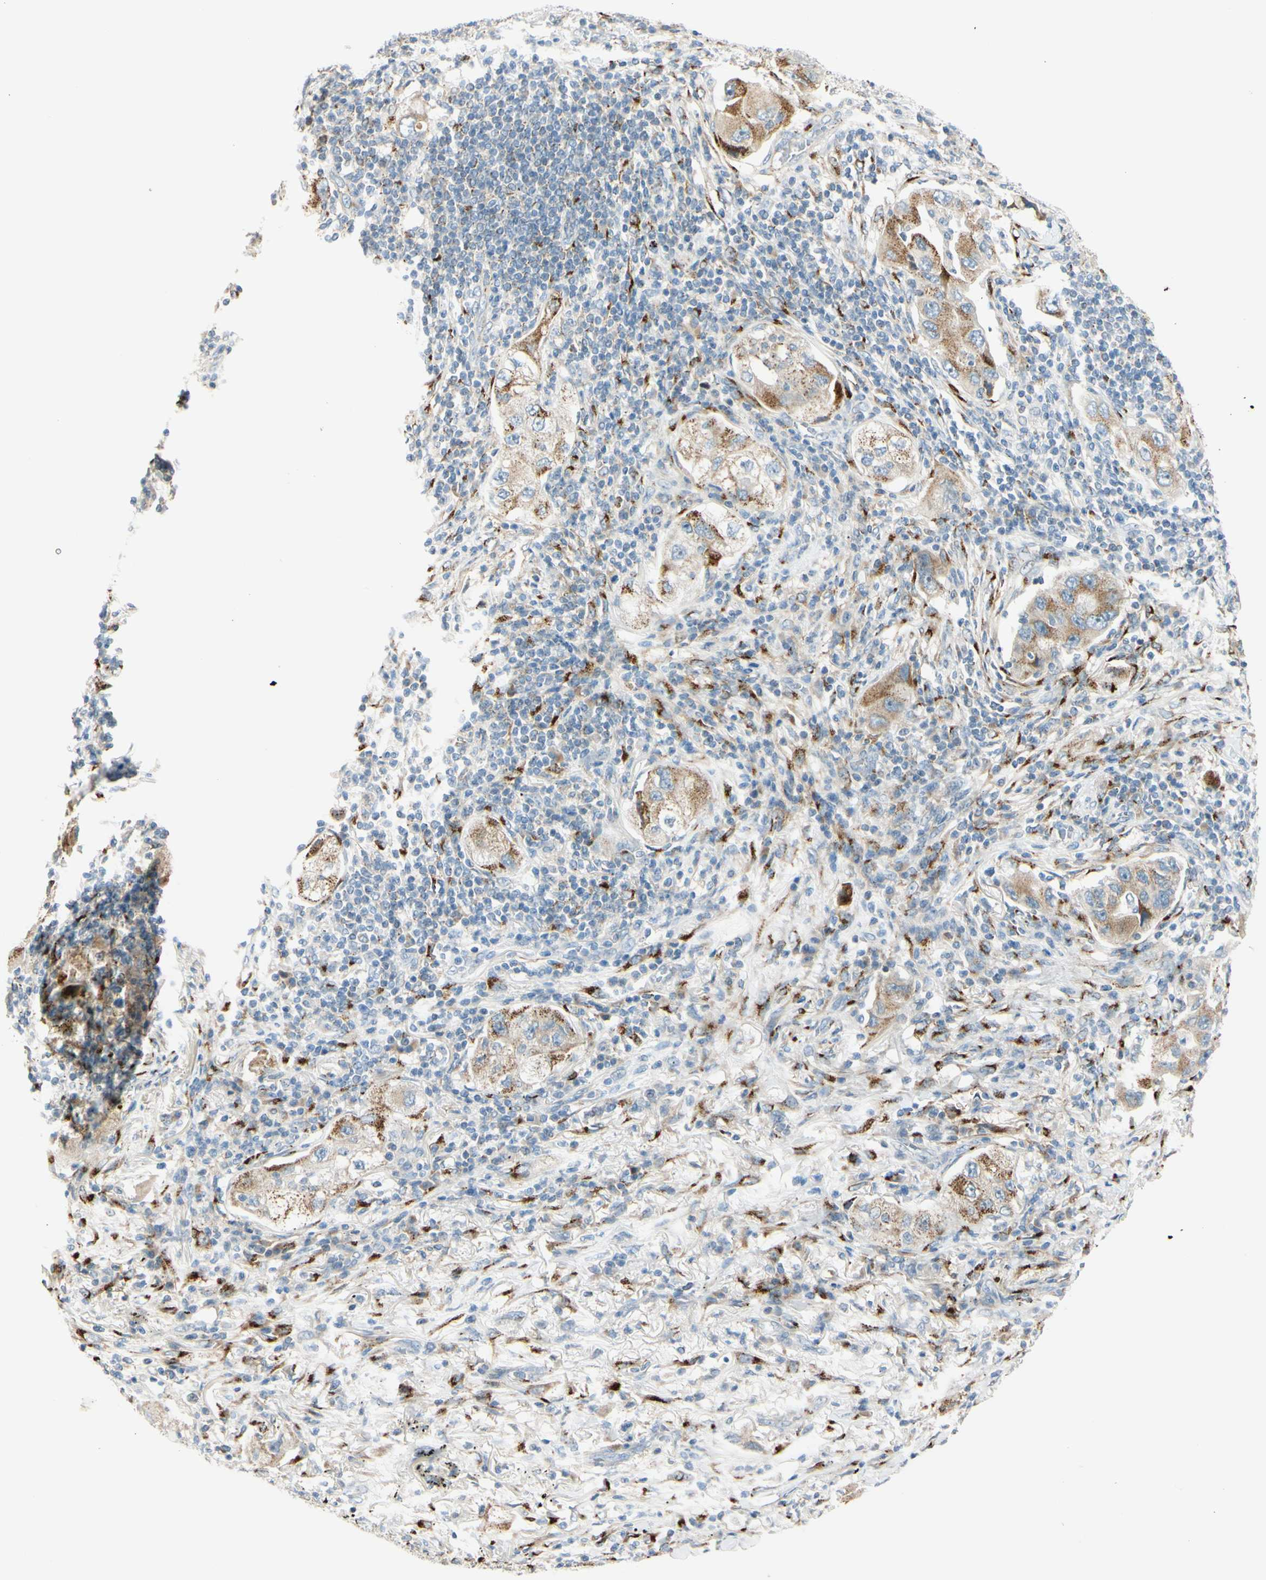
{"staining": {"intensity": "moderate", "quantity": ">75%", "location": "cytoplasmic/membranous"}, "tissue": "lung cancer", "cell_type": "Tumor cells", "image_type": "cancer", "snomed": [{"axis": "morphology", "description": "Adenocarcinoma, NOS"}, {"axis": "topography", "description": "Lung"}], "caption": "IHC histopathology image of neoplastic tissue: human lung cancer stained using immunohistochemistry (IHC) demonstrates medium levels of moderate protein expression localized specifically in the cytoplasmic/membranous of tumor cells, appearing as a cytoplasmic/membranous brown color.", "gene": "GALNT5", "patient": {"sex": "female", "age": 65}}